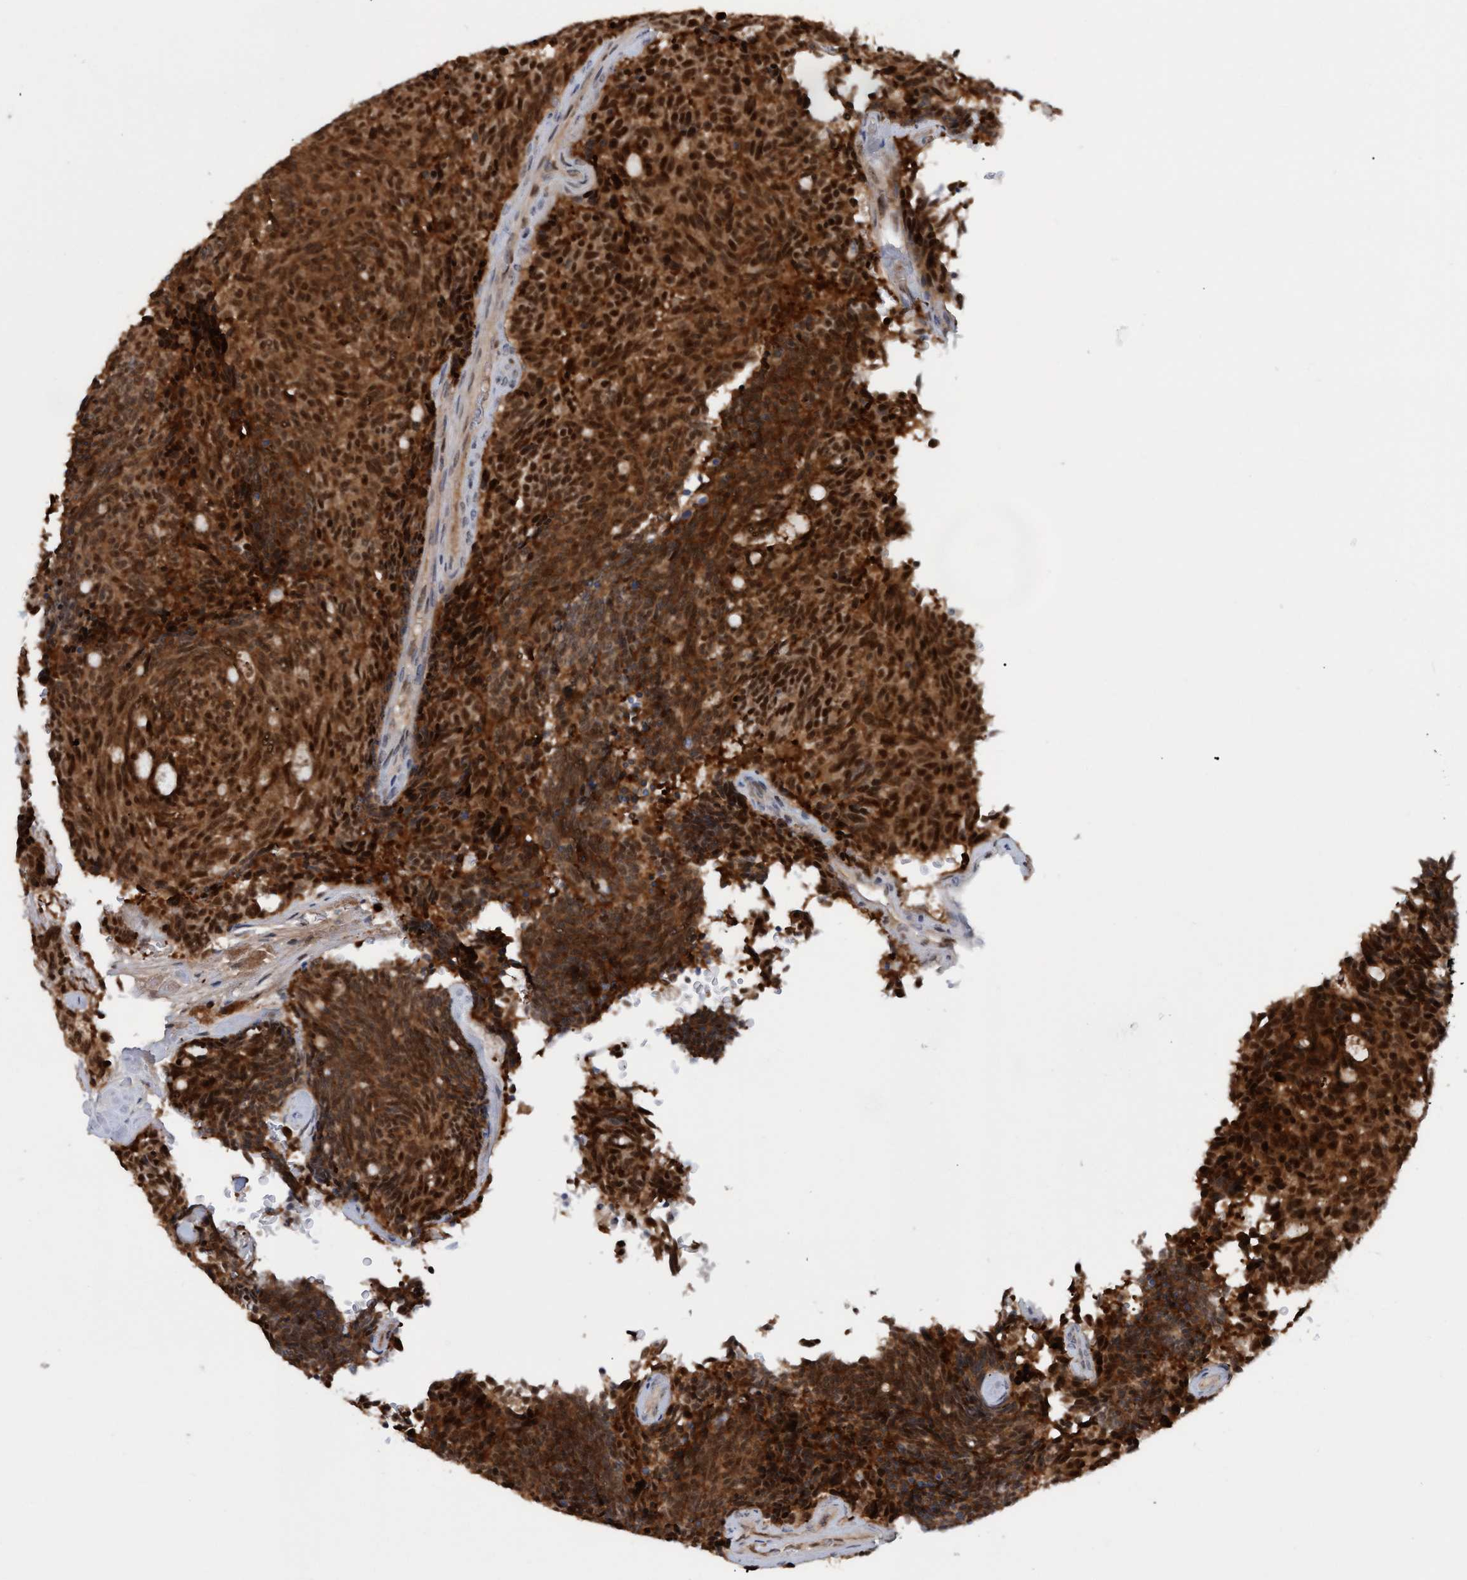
{"staining": {"intensity": "strong", "quantity": ">75%", "location": "cytoplasmic/membranous,nuclear"}, "tissue": "carcinoid", "cell_type": "Tumor cells", "image_type": "cancer", "snomed": [{"axis": "morphology", "description": "Carcinoid, malignant, NOS"}, {"axis": "topography", "description": "Pancreas"}], "caption": "Carcinoid was stained to show a protein in brown. There is high levels of strong cytoplasmic/membranous and nuclear expression in about >75% of tumor cells.", "gene": "PINX1", "patient": {"sex": "female", "age": 54}}